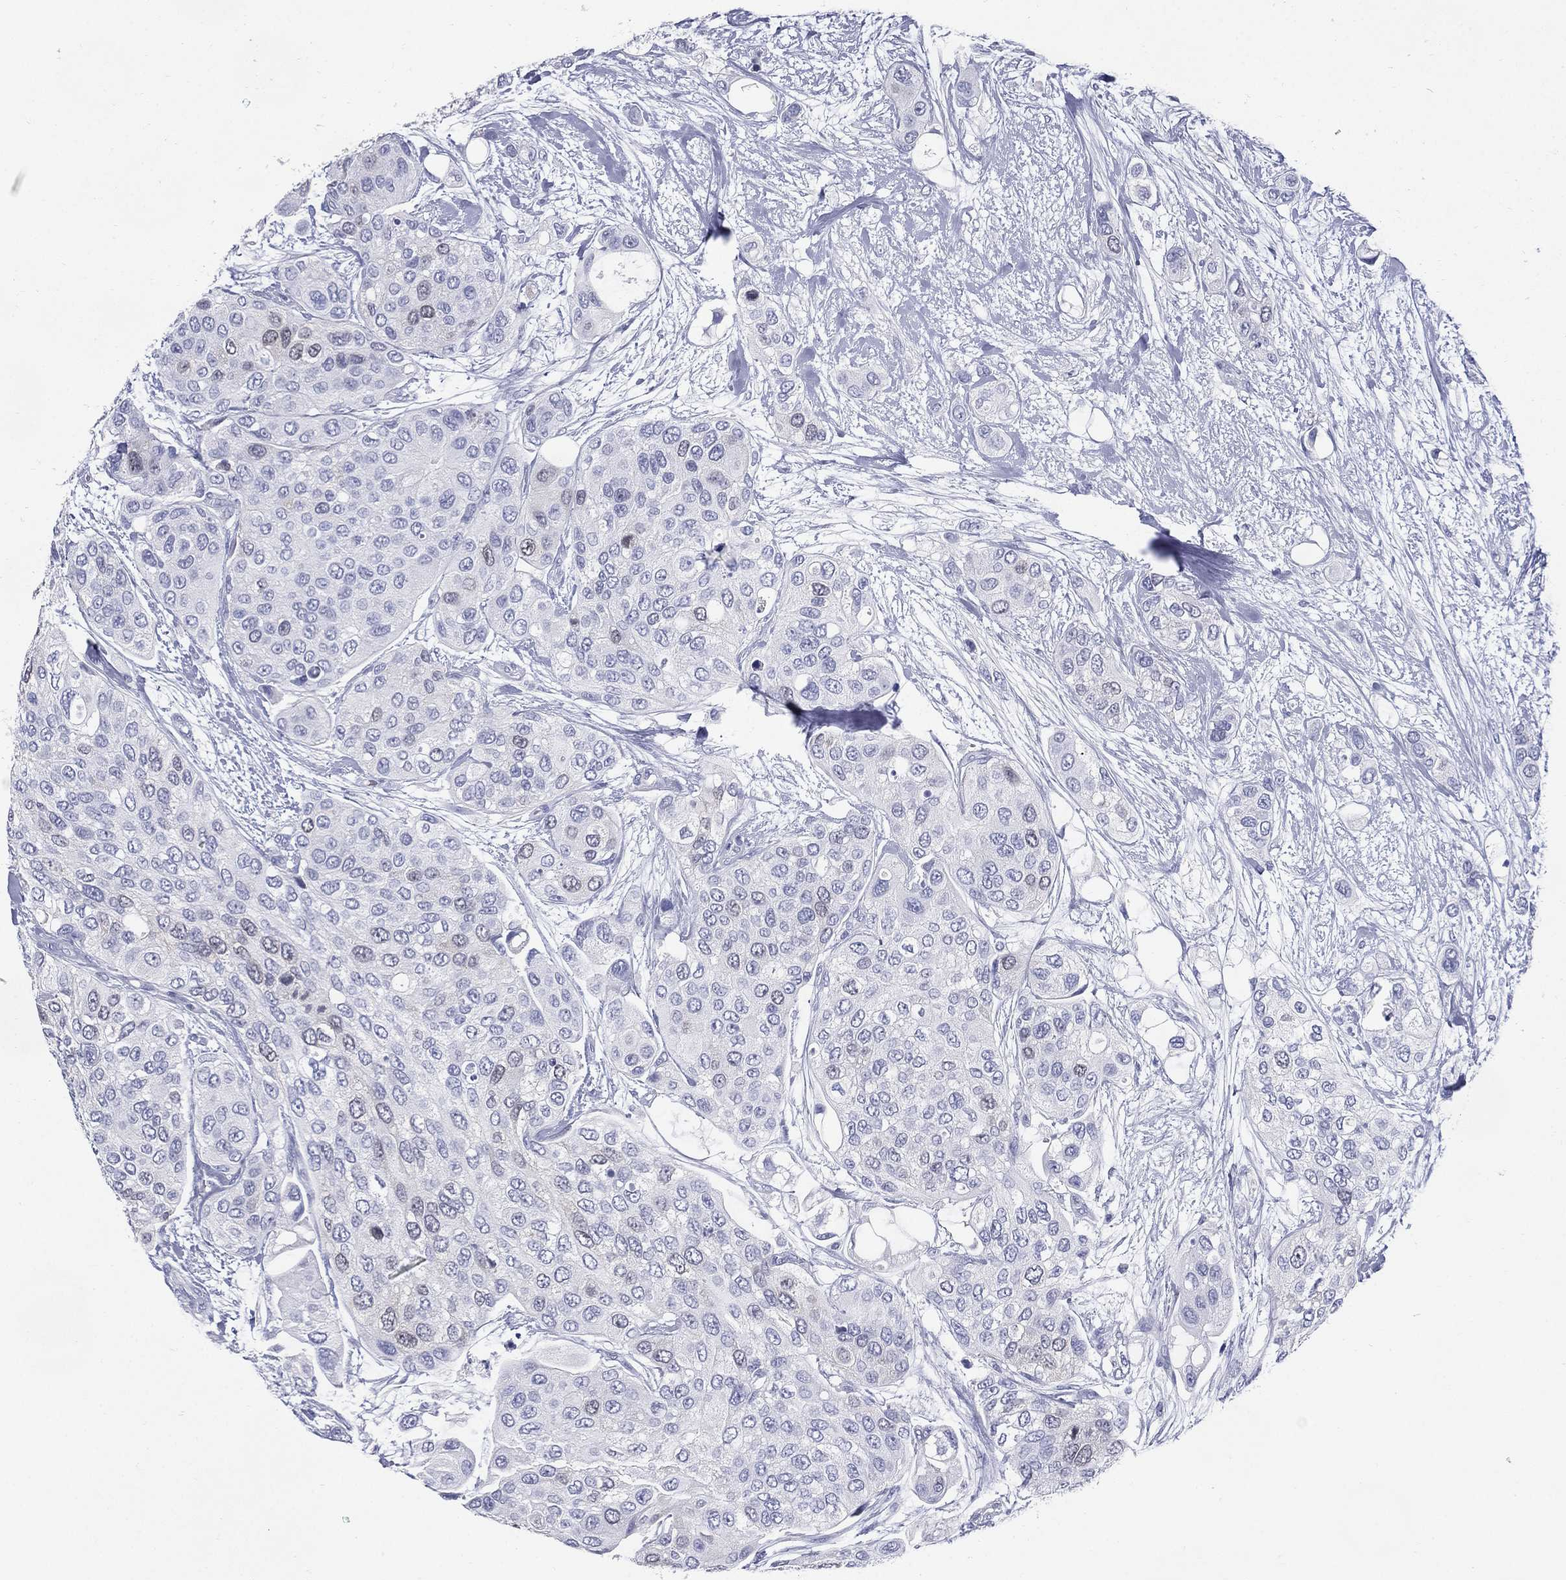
{"staining": {"intensity": "negative", "quantity": "none", "location": "none"}, "tissue": "urothelial cancer", "cell_type": "Tumor cells", "image_type": "cancer", "snomed": [{"axis": "morphology", "description": "Urothelial carcinoma, High grade"}, {"axis": "topography", "description": "Urinary bladder"}], "caption": "High-grade urothelial carcinoma stained for a protein using immunohistochemistry displays no positivity tumor cells.", "gene": "KIF2C", "patient": {"sex": "male", "age": 77}}